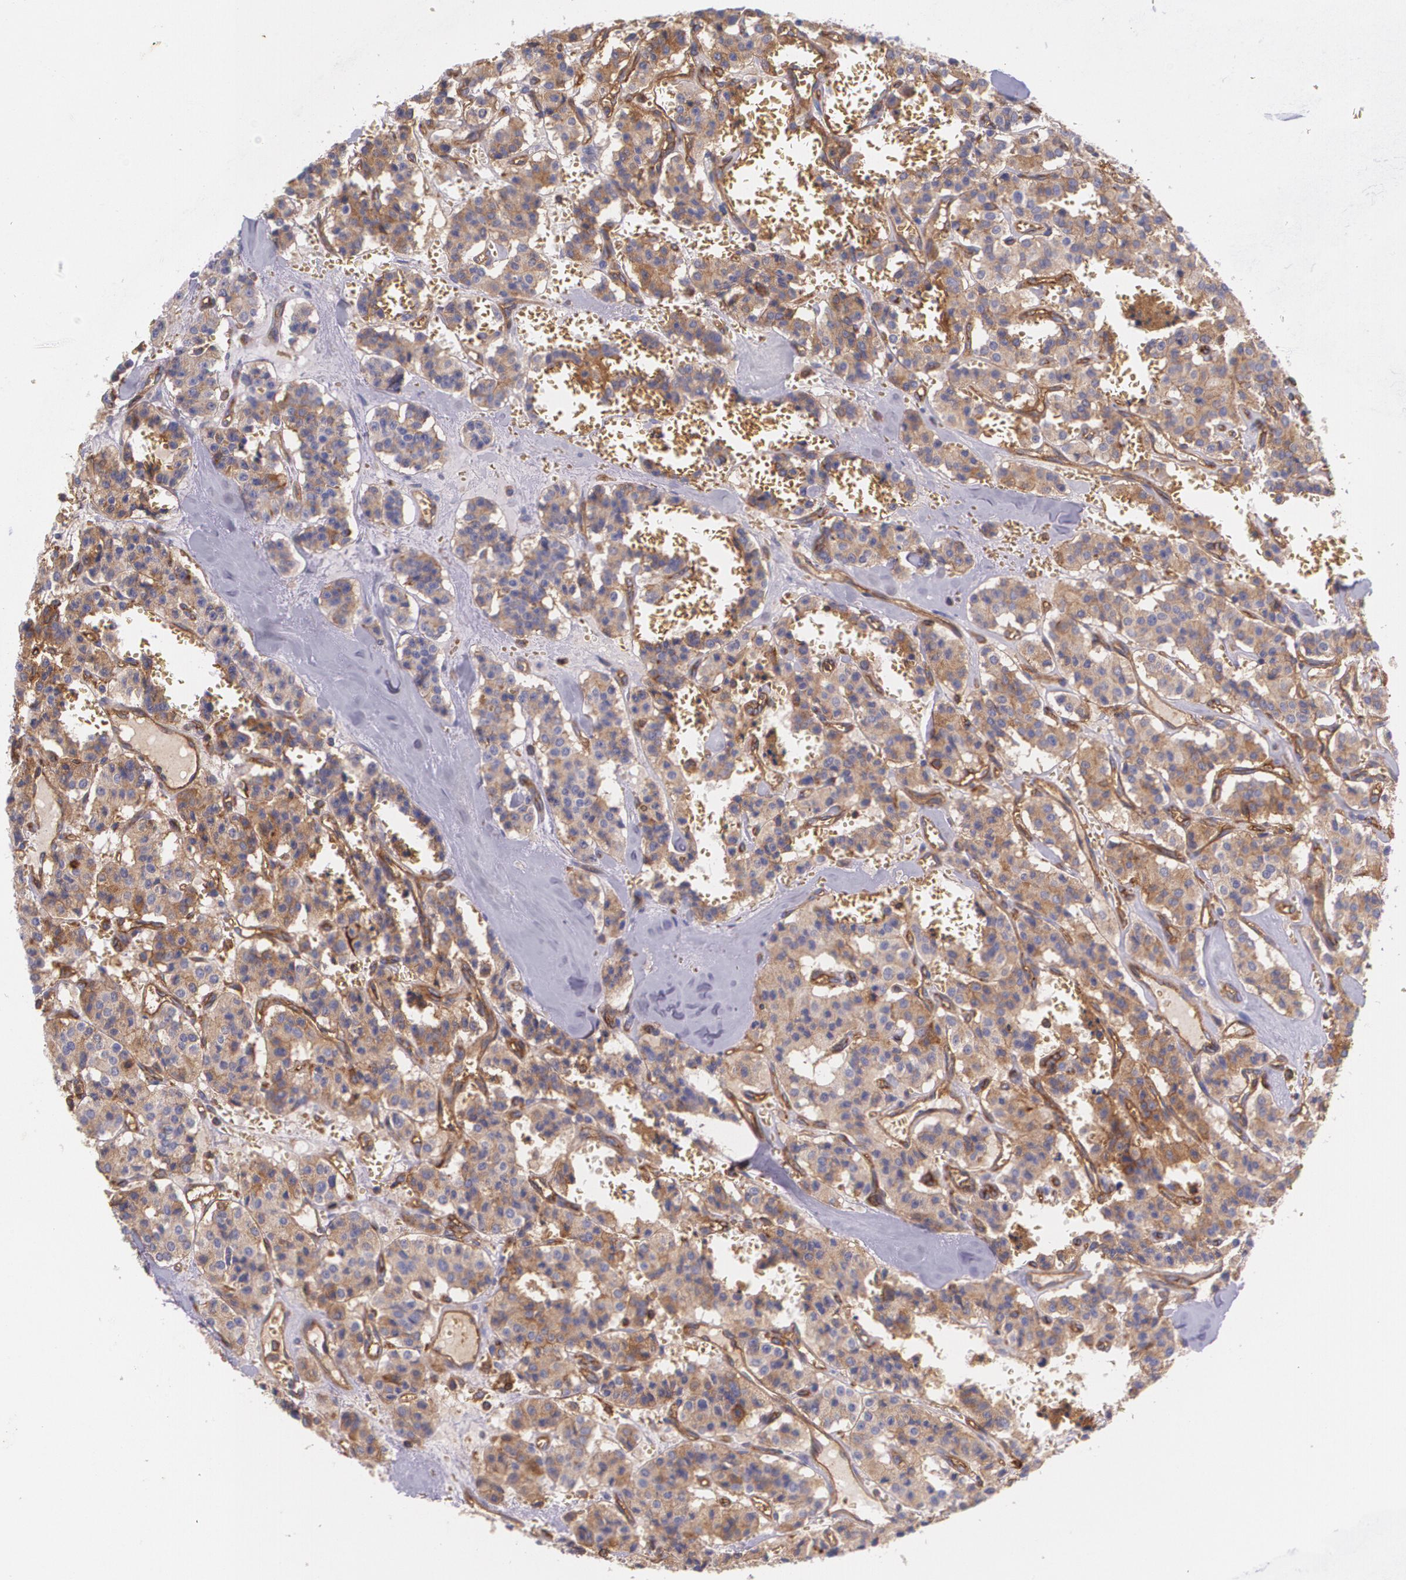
{"staining": {"intensity": "weak", "quantity": "<25%", "location": "cytoplasmic/membranous"}, "tissue": "carcinoid", "cell_type": "Tumor cells", "image_type": "cancer", "snomed": [{"axis": "morphology", "description": "Carcinoid, malignant, NOS"}, {"axis": "topography", "description": "Bronchus"}], "caption": "An IHC micrograph of carcinoid (malignant) is shown. There is no staining in tumor cells of carcinoid (malignant).", "gene": "B2M", "patient": {"sex": "male", "age": 55}}